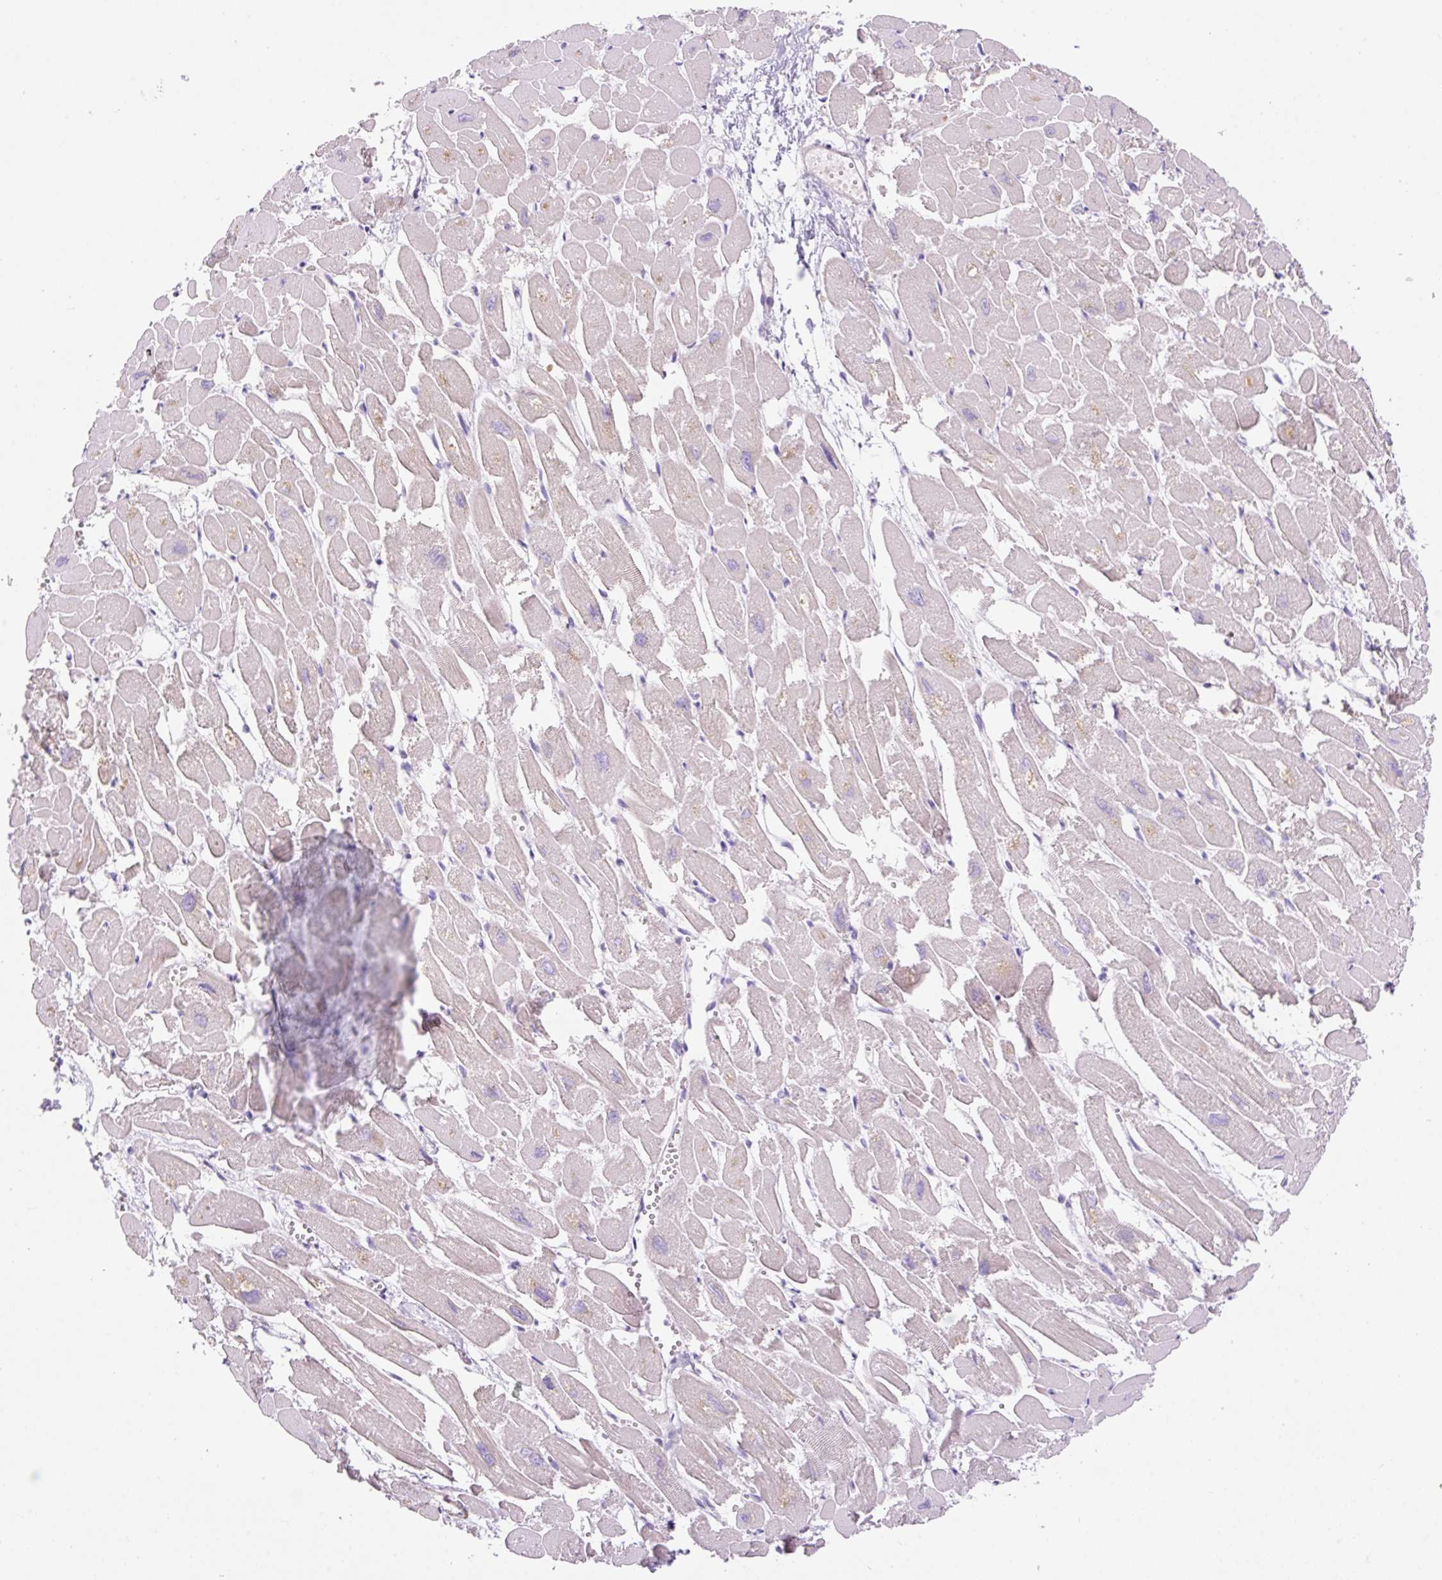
{"staining": {"intensity": "negative", "quantity": "none", "location": "none"}, "tissue": "heart muscle", "cell_type": "Cardiomyocytes", "image_type": "normal", "snomed": [{"axis": "morphology", "description": "Normal tissue, NOS"}, {"axis": "topography", "description": "Heart"}], "caption": "Immunohistochemistry (IHC) of normal heart muscle exhibits no positivity in cardiomyocytes. (DAB (3,3'-diaminobenzidine) immunohistochemistry, high magnification).", "gene": "TDRD15", "patient": {"sex": "male", "age": 54}}